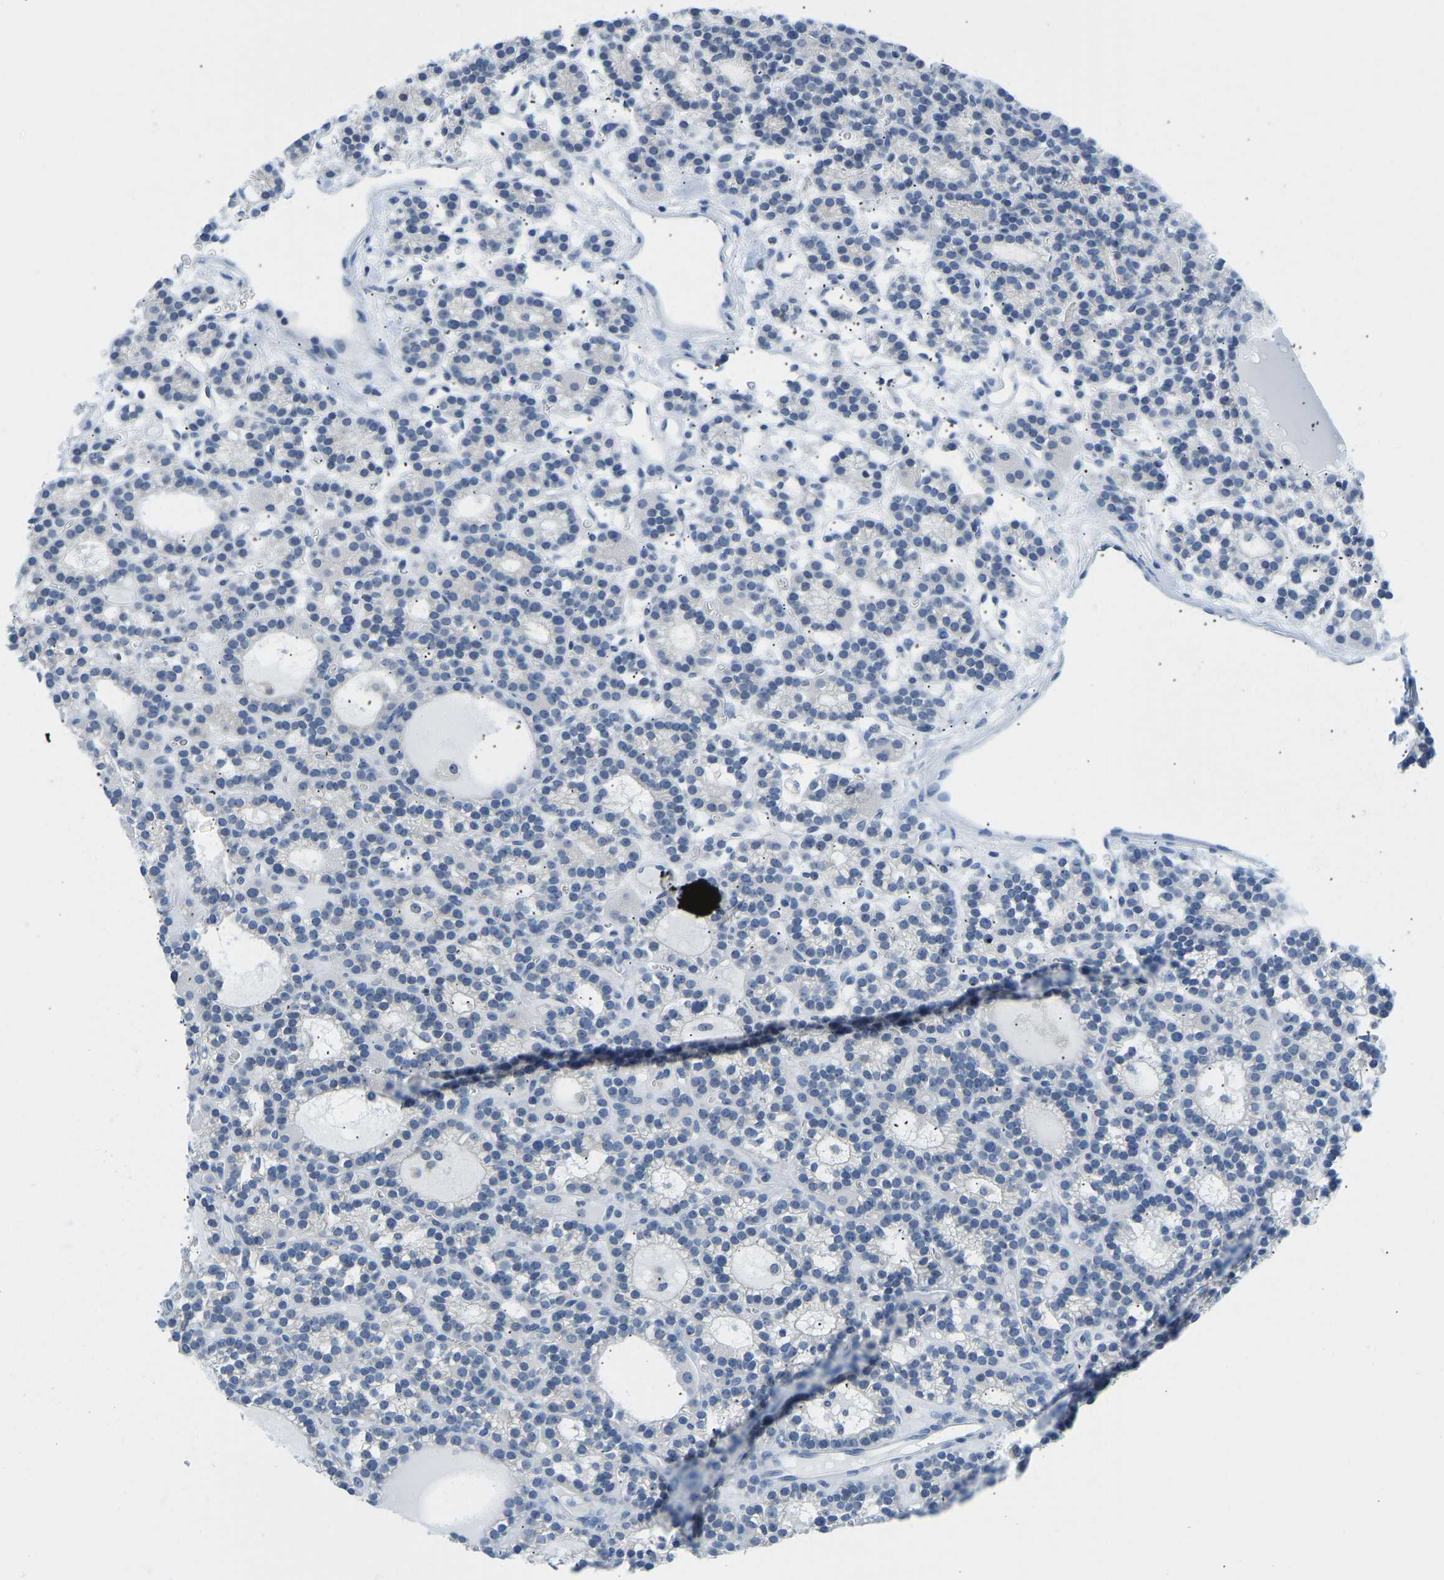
{"staining": {"intensity": "negative", "quantity": "none", "location": "none"}, "tissue": "parathyroid gland", "cell_type": "Glandular cells", "image_type": "normal", "snomed": [{"axis": "morphology", "description": "Normal tissue, NOS"}, {"axis": "morphology", "description": "Adenoma, NOS"}, {"axis": "topography", "description": "Parathyroid gland"}], "caption": "Image shows no significant protein positivity in glandular cells of normal parathyroid gland.", "gene": "VRK1", "patient": {"sex": "female", "age": 58}}